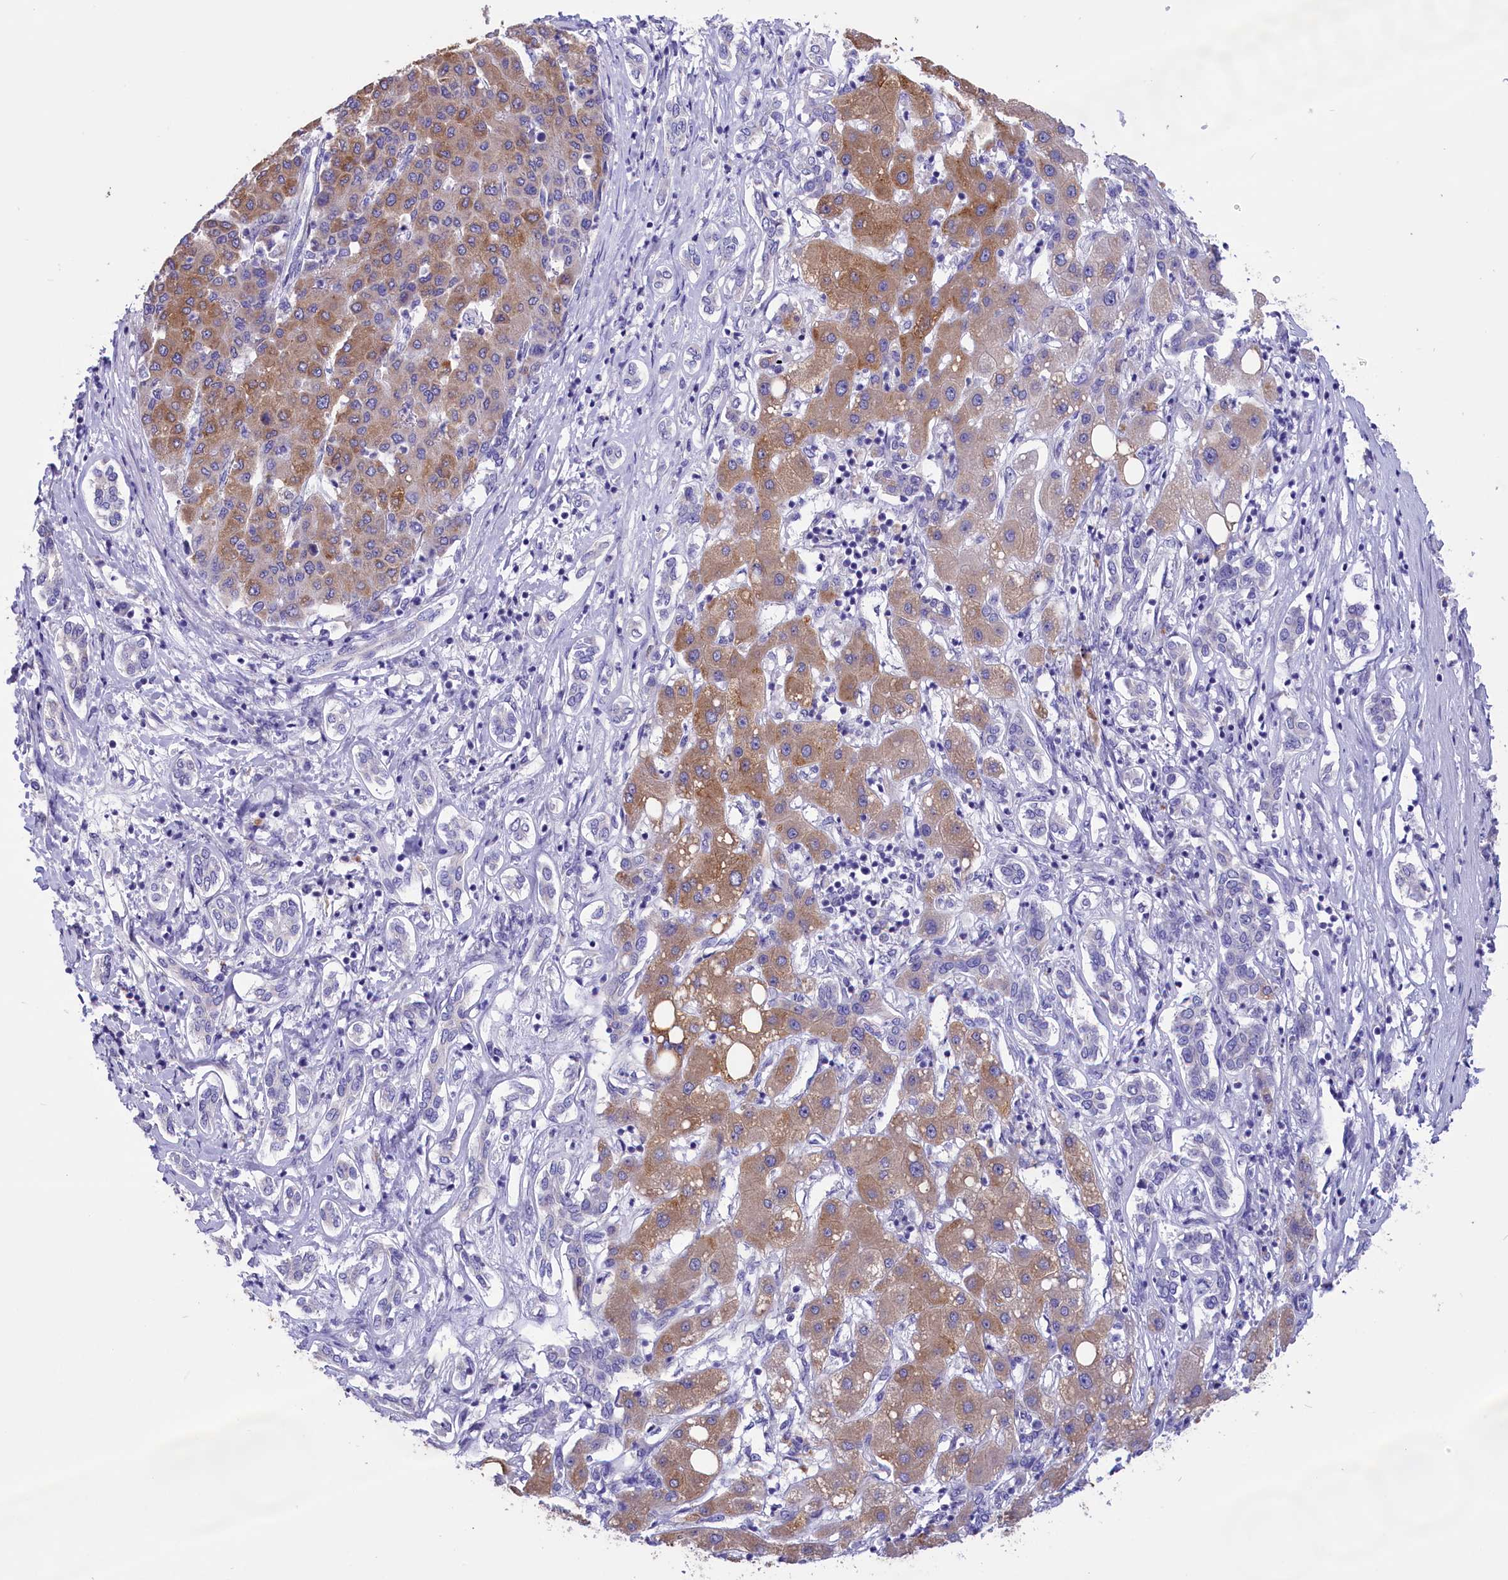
{"staining": {"intensity": "moderate", "quantity": "25%-75%", "location": "cytoplasmic/membranous"}, "tissue": "liver cancer", "cell_type": "Tumor cells", "image_type": "cancer", "snomed": [{"axis": "morphology", "description": "Carcinoma, Hepatocellular, NOS"}, {"axis": "topography", "description": "Liver"}], "caption": "Immunohistochemical staining of liver cancer (hepatocellular carcinoma) displays medium levels of moderate cytoplasmic/membranous positivity in approximately 25%-75% of tumor cells.", "gene": "CYP2U1", "patient": {"sex": "male", "age": 65}}